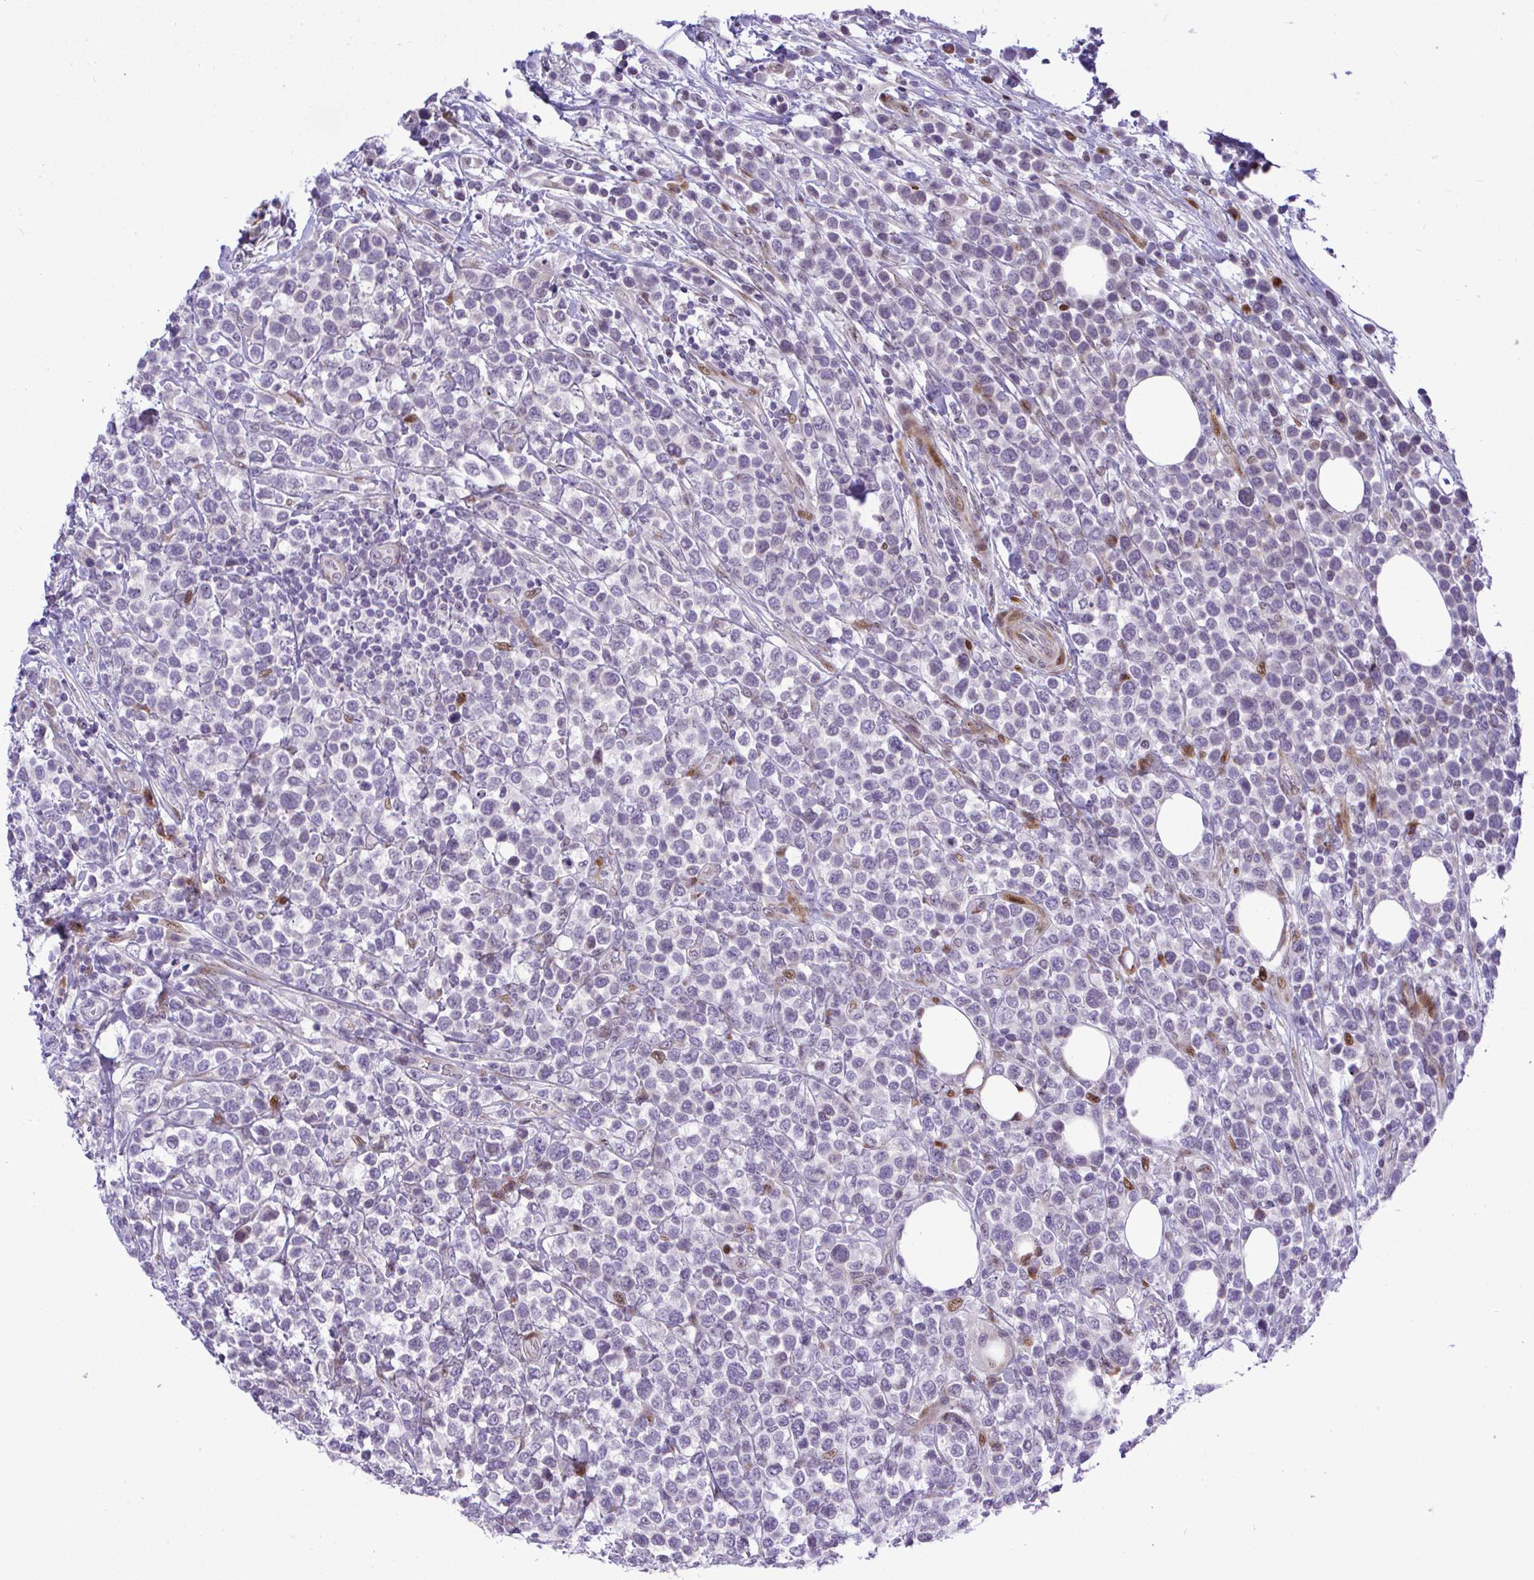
{"staining": {"intensity": "moderate", "quantity": "<25%", "location": "cytoplasmic/membranous,nuclear"}, "tissue": "lymphoma", "cell_type": "Tumor cells", "image_type": "cancer", "snomed": [{"axis": "morphology", "description": "Malignant lymphoma, non-Hodgkin's type, High grade"}, {"axis": "topography", "description": "Soft tissue"}], "caption": "Tumor cells show low levels of moderate cytoplasmic/membranous and nuclear expression in approximately <25% of cells in high-grade malignant lymphoma, non-Hodgkin's type. The protein is shown in brown color, while the nuclei are stained blue.", "gene": "CASTOR2", "patient": {"sex": "female", "age": 56}}